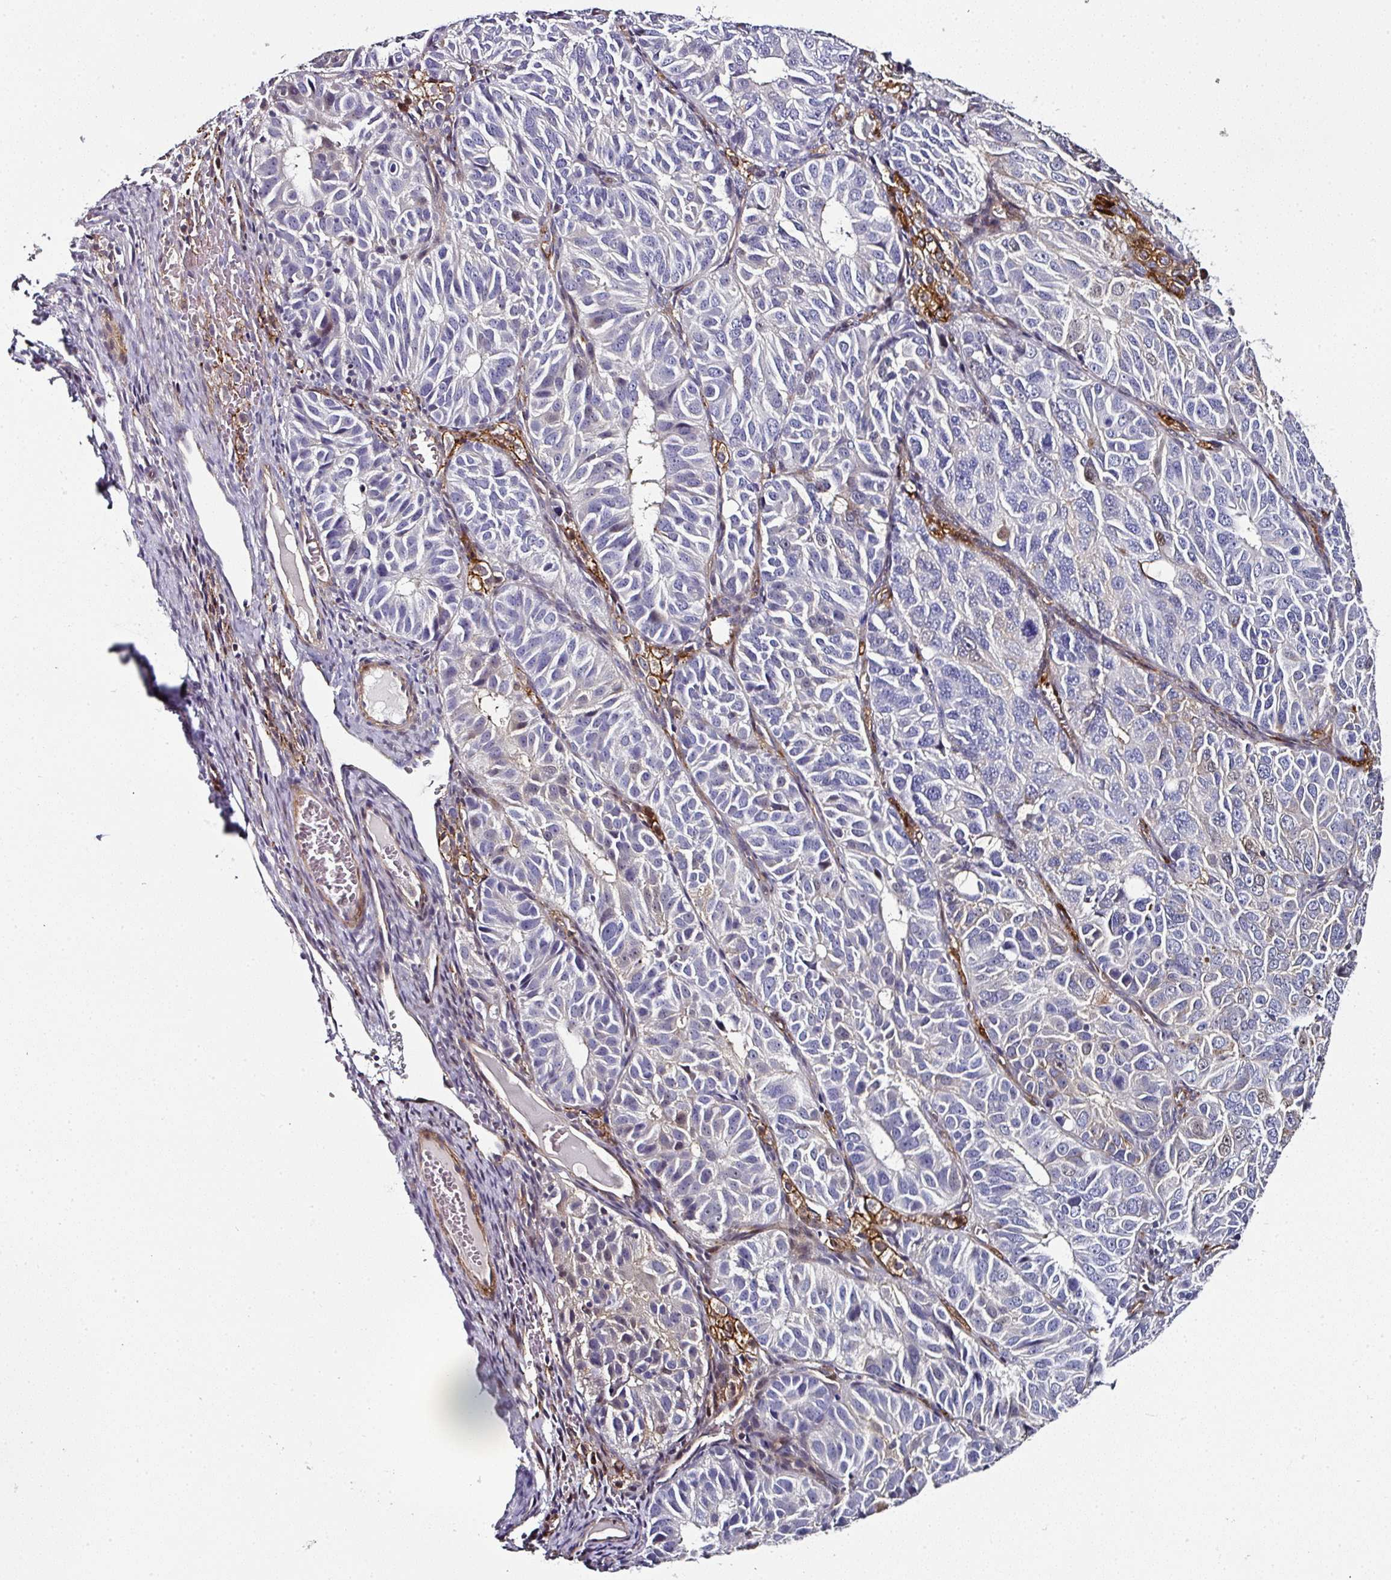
{"staining": {"intensity": "negative", "quantity": "none", "location": "none"}, "tissue": "ovarian cancer", "cell_type": "Tumor cells", "image_type": "cancer", "snomed": [{"axis": "morphology", "description": "Carcinoma, endometroid"}, {"axis": "topography", "description": "Ovary"}], "caption": "Human ovarian cancer stained for a protein using IHC shows no expression in tumor cells.", "gene": "BEND5", "patient": {"sex": "female", "age": 51}}